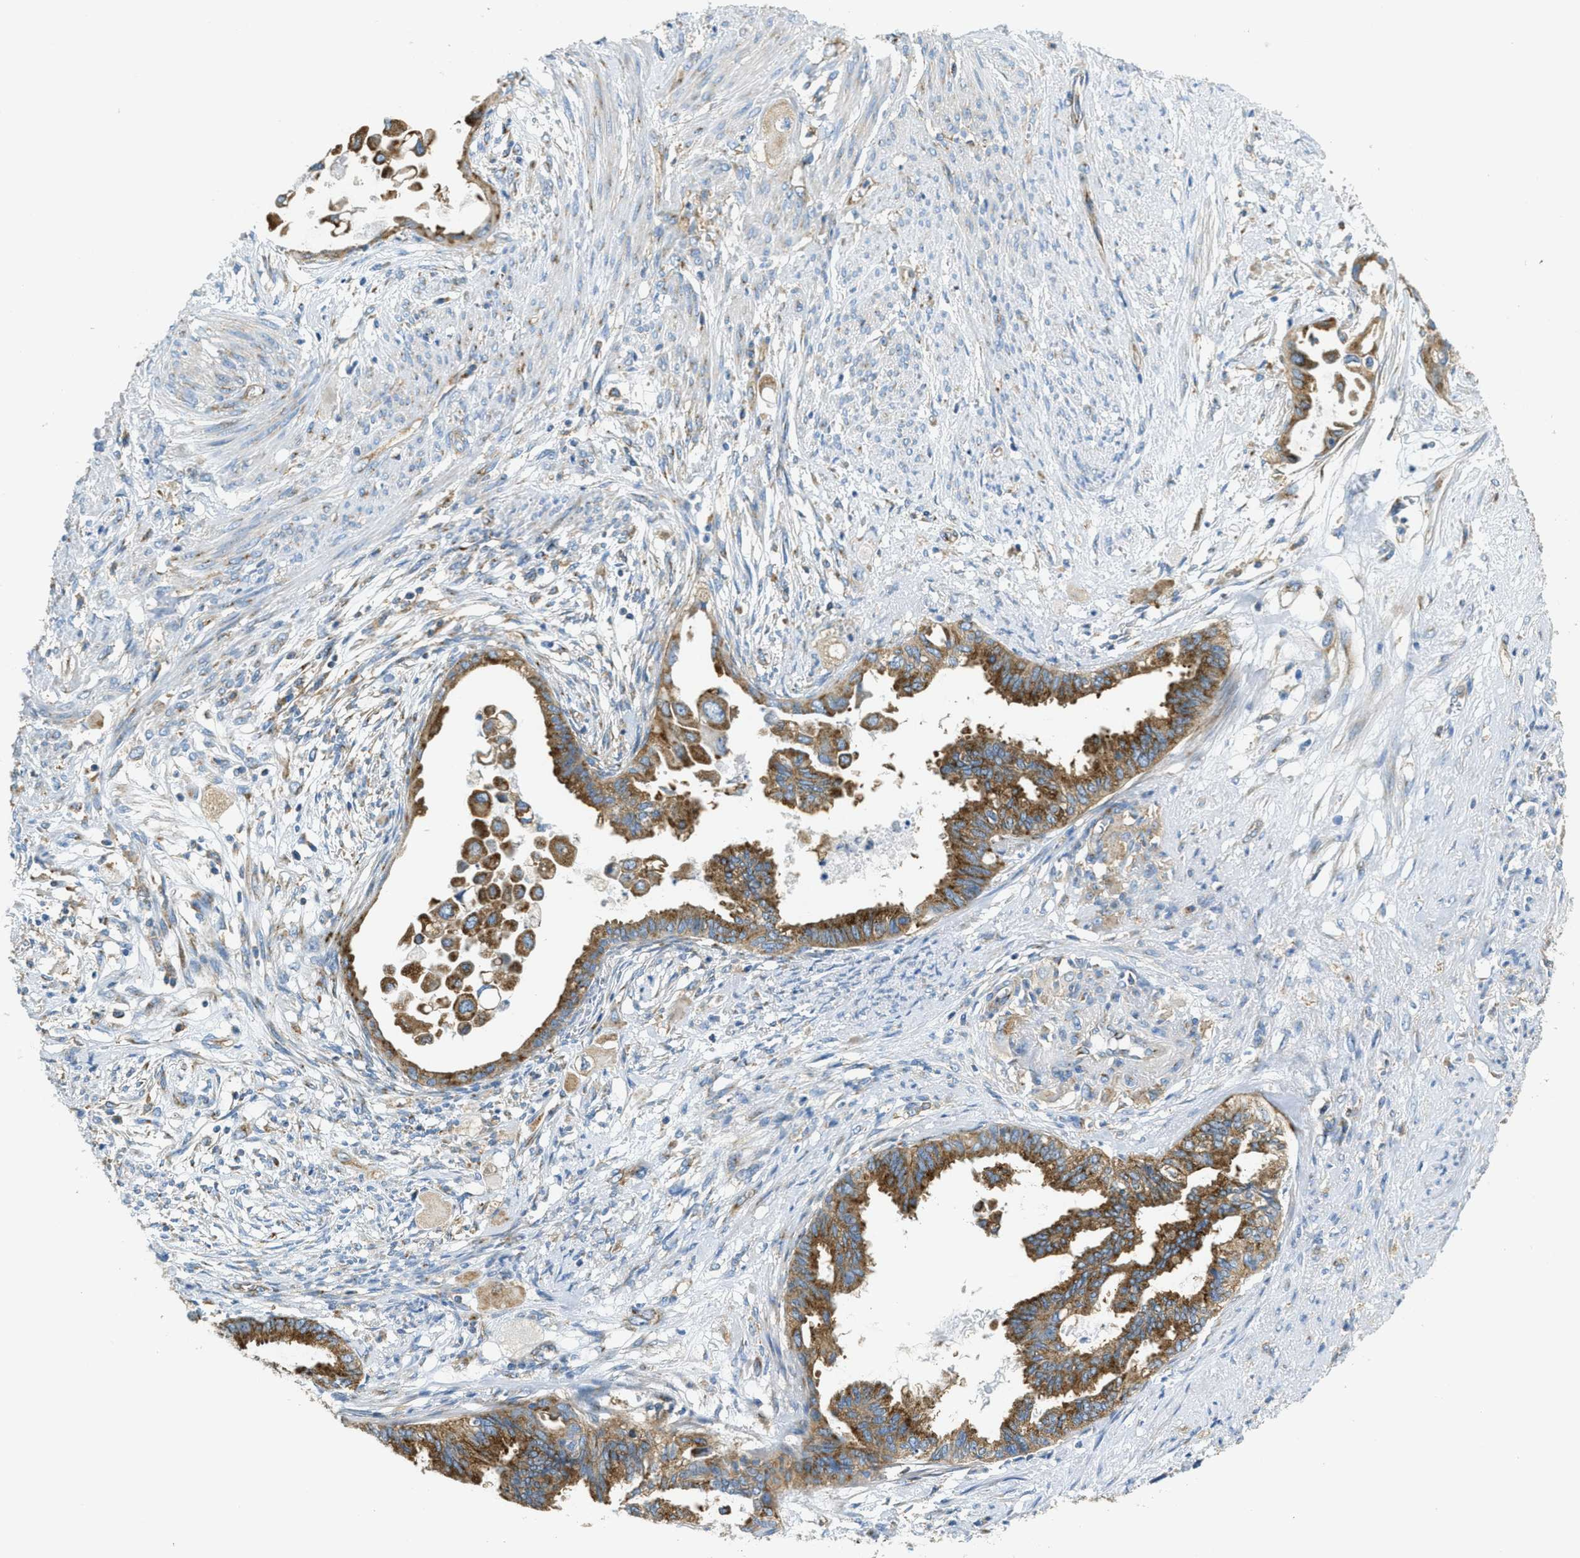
{"staining": {"intensity": "moderate", "quantity": ">75%", "location": "cytoplasmic/membranous"}, "tissue": "cervical cancer", "cell_type": "Tumor cells", "image_type": "cancer", "snomed": [{"axis": "morphology", "description": "Normal tissue, NOS"}, {"axis": "morphology", "description": "Adenocarcinoma, NOS"}, {"axis": "topography", "description": "Cervix"}, {"axis": "topography", "description": "Endometrium"}], "caption": "Cervical cancer stained with a brown dye demonstrates moderate cytoplasmic/membranous positive expression in approximately >75% of tumor cells.", "gene": "AP2B1", "patient": {"sex": "female", "age": 86}}